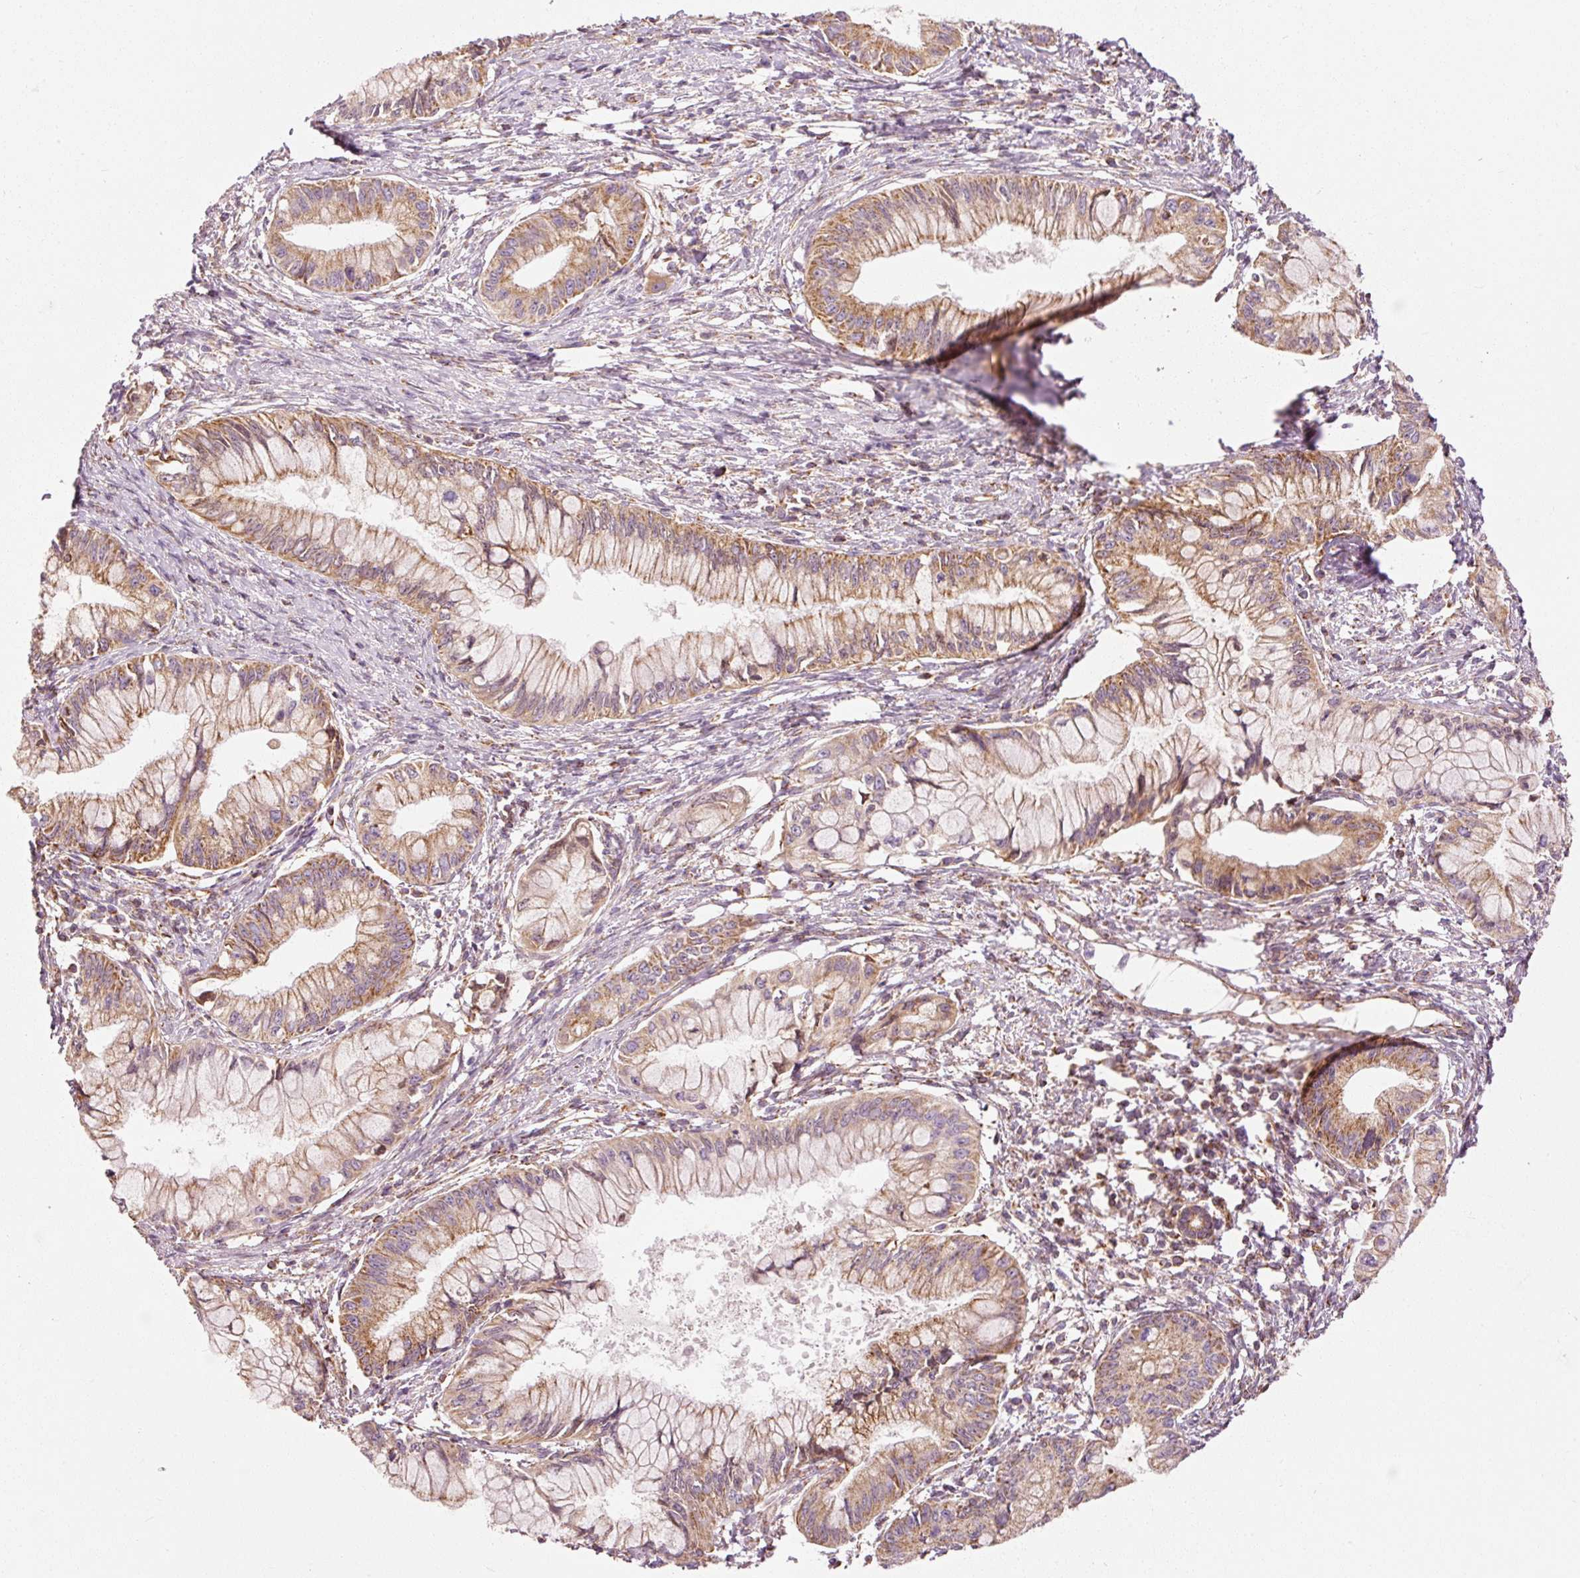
{"staining": {"intensity": "moderate", "quantity": ">75%", "location": "cytoplasmic/membranous"}, "tissue": "pancreatic cancer", "cell_type": "Tumor cells", "image_type": "cancer", "snomed": [{"axis": "morphology", "description": "Adenocarcinoma, NOS"}, {"axis": "topography", "description": "Pancreas"}], "caption": "The histopathology image displays a brown stain indicating the presence of a protein in the cytoplasmic/membranous of tumor cells in adenocarcinoma (pancreatic).", "gene": "NDUFB4", "patient": {"sex": "male", "age": 48}}